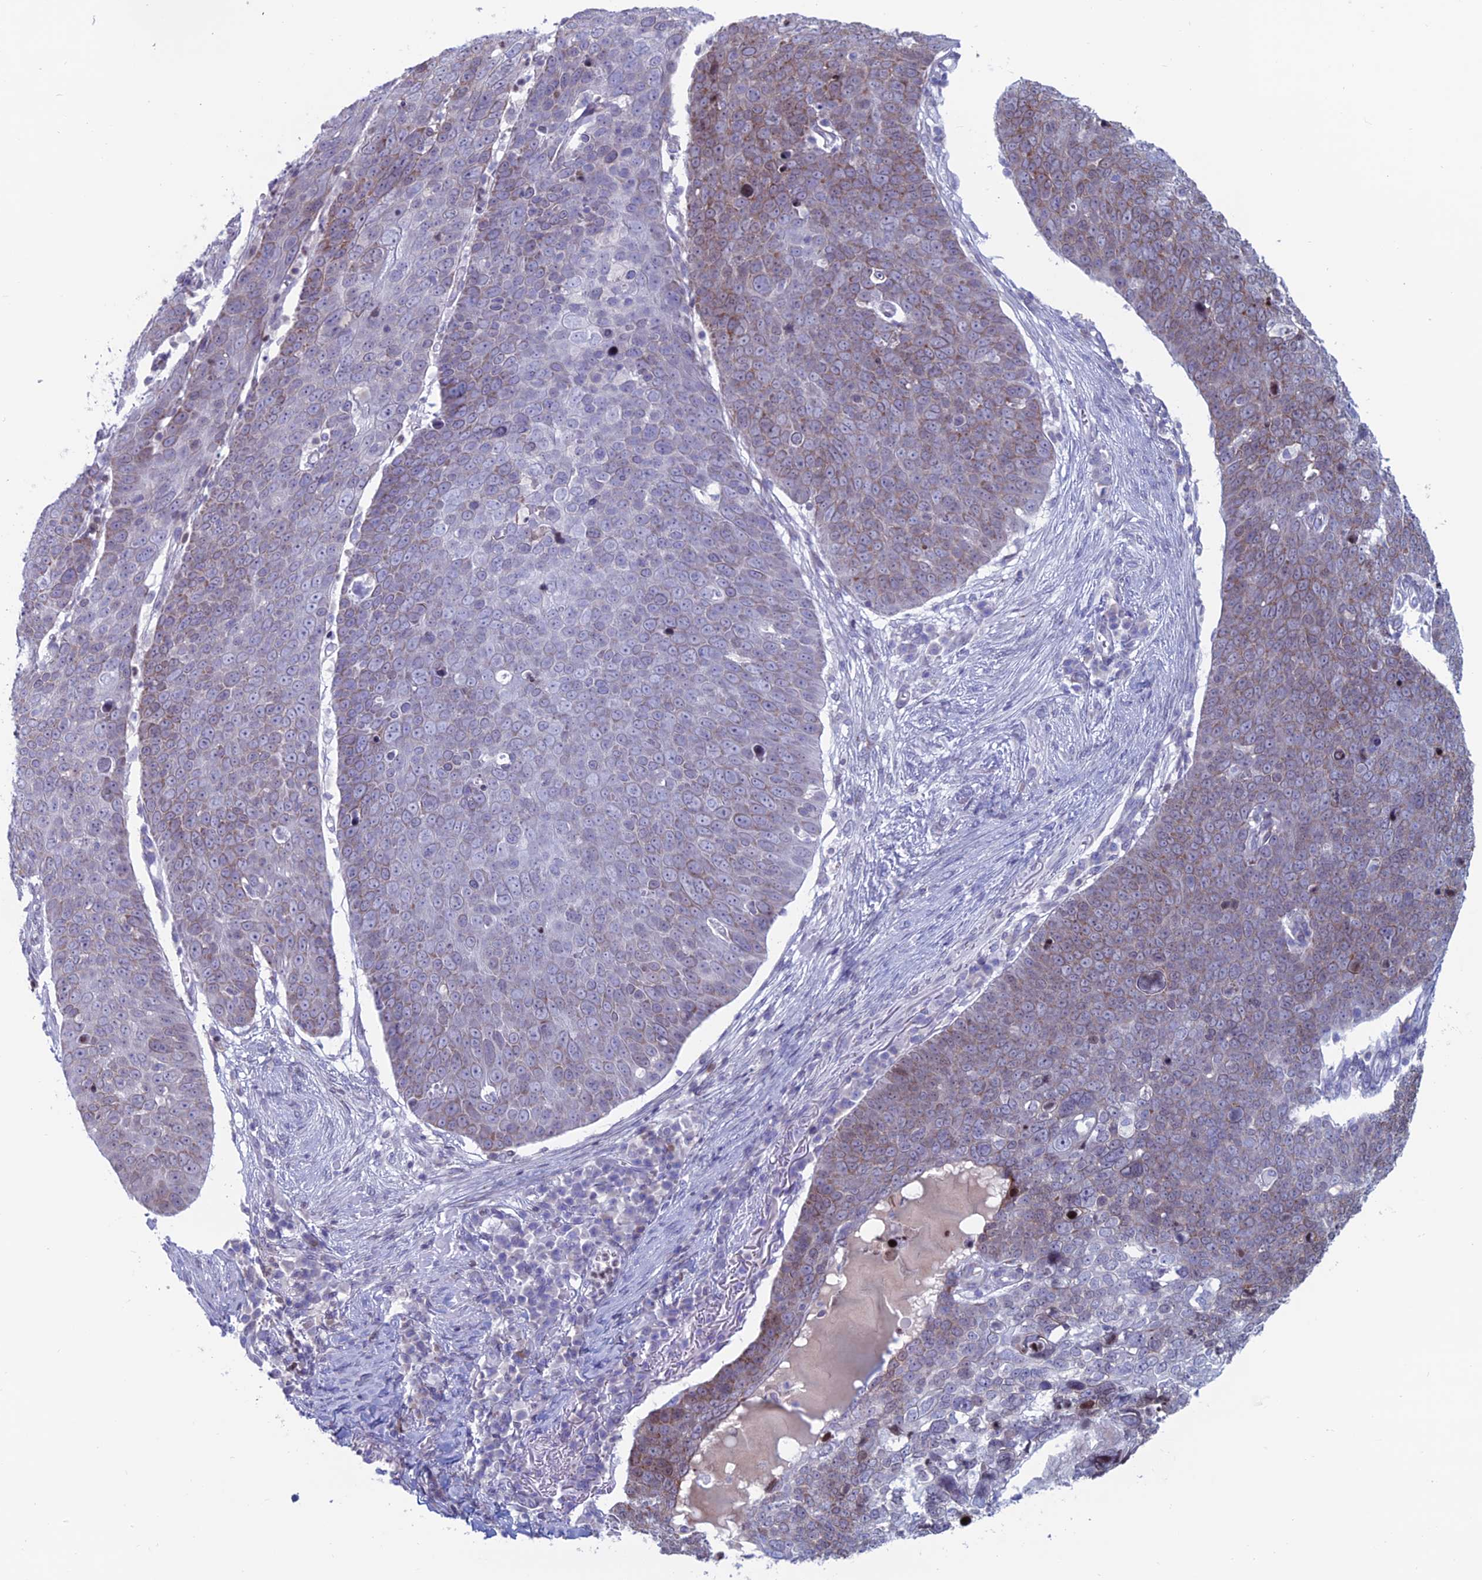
{"staining": {"intensity": "moderate", "quantity": "25%-75%", "location": "cytoplasmic/membranous"}, "tissue": "skin cancer", "cell_type": "Tumor cells", "image_type": "cancer", "snomed": [{"axis": "morphology", "description": "Squamous cell carcinoma, NOS"}, {"axis": "topography", "description": "Skin"}], "caption": "The image shows a brown stain indicating the presence of a protein in the cytoplasmic/membranous of tumor cells in skin cancer (squamous cell carcinoma). The protein of interest is shown in brown color, while the nuclei are stained blue.", "gene": "CERS6", "patient": {"sex": "male", "age": 71}}